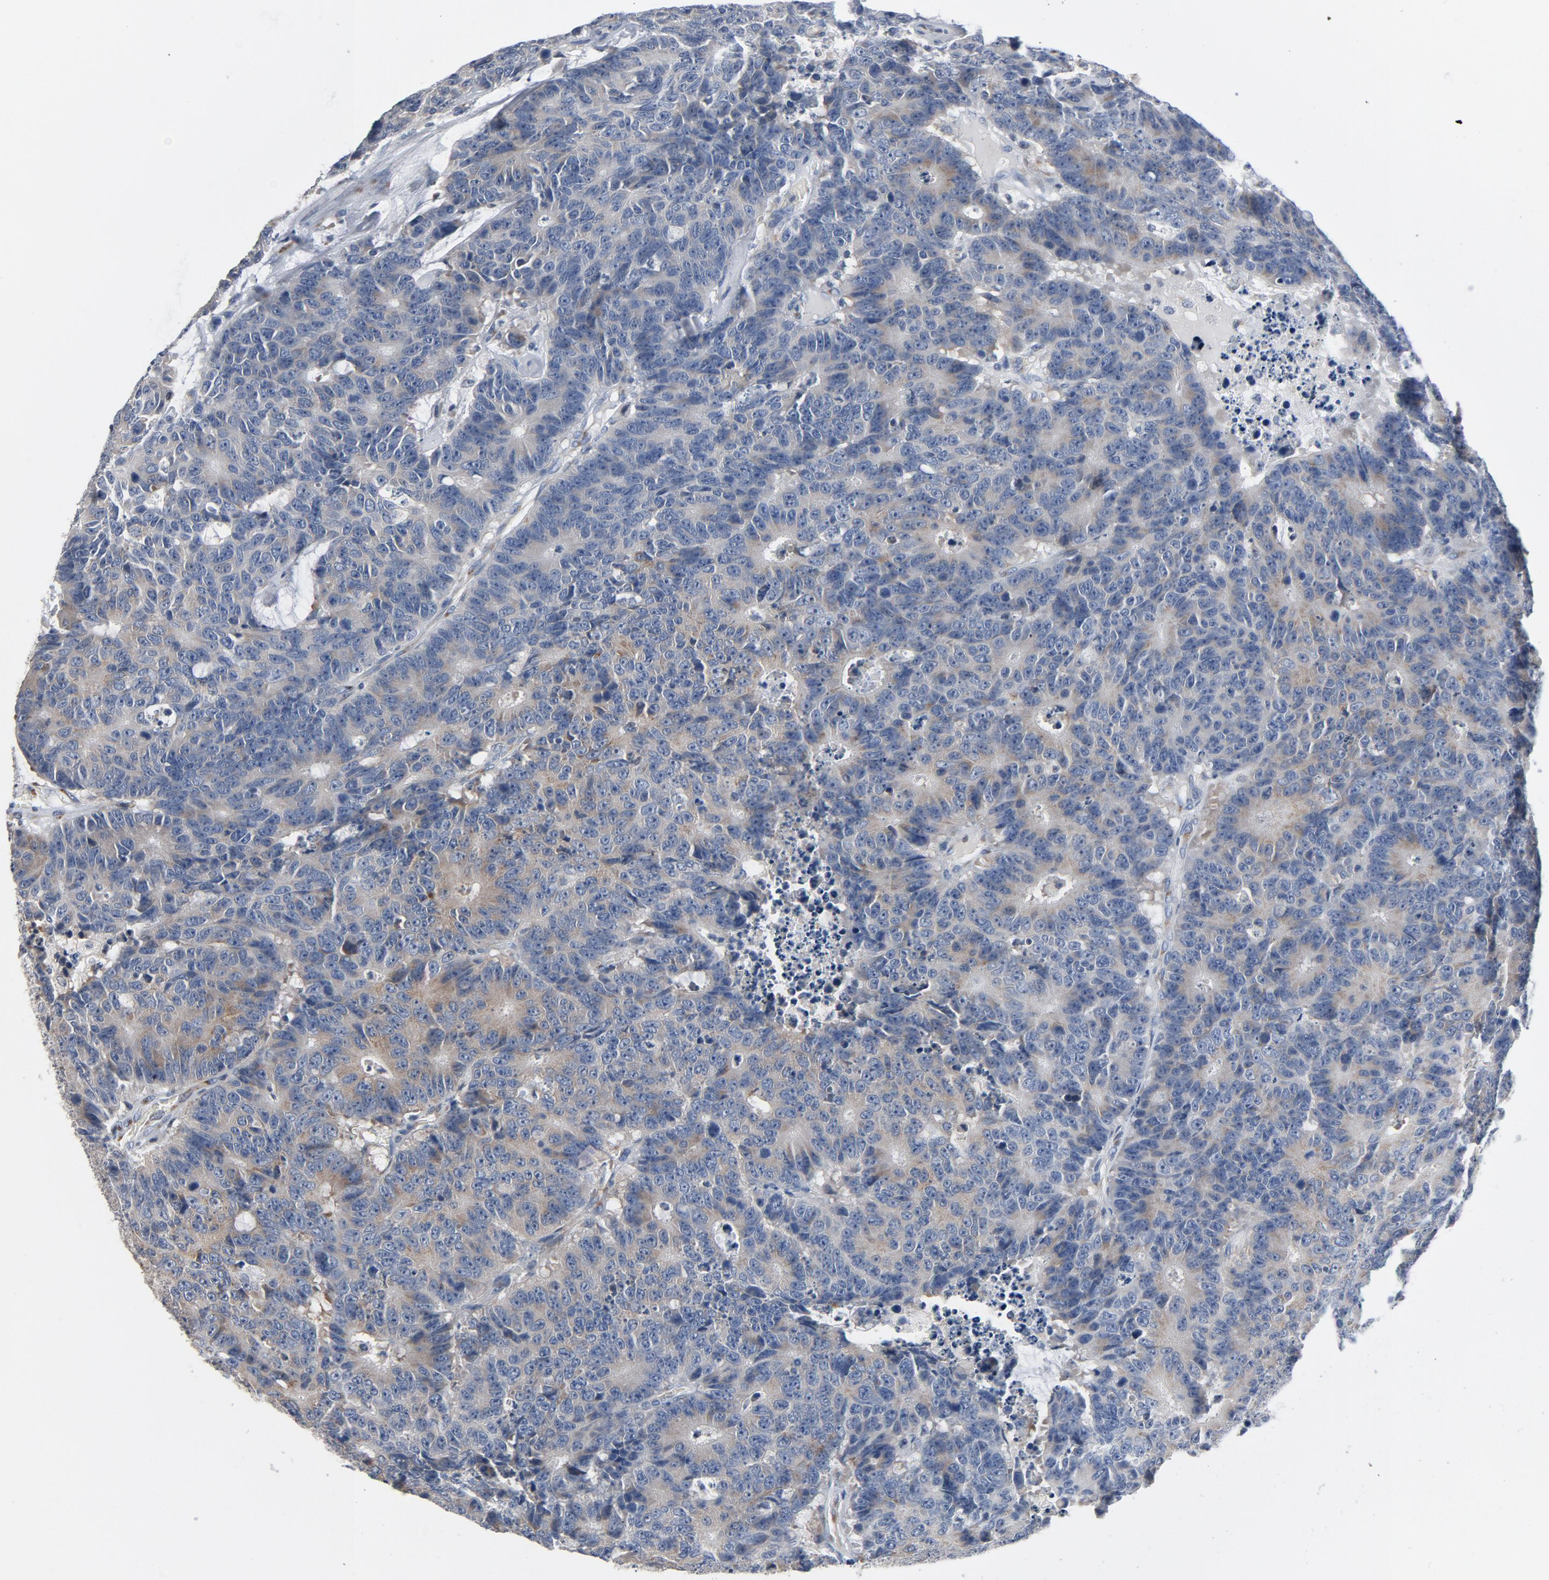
{"staining": {"intensity": "moderate", "quantity": "25%-75%", "location": "cytoplasmic/membranous"}, "tissue": "colorectal cancer", "cell_type": "Tumor cells", "image_type": "cancer", "snomed": [{"axis": "morphology", "description": "Adenocarcinoma, NOS"}, {"axis": "topography", "description": "Colon"}], "caption": "Immunohistochemical staining of human adenocarcinoma (colorectal) displays medium levels of moderate cytoplasmic/membranous protein expression in about 25%-75% of tumor cells.", "gene": "YIPF6", "patient": {"sex": "female", "age": 86}}